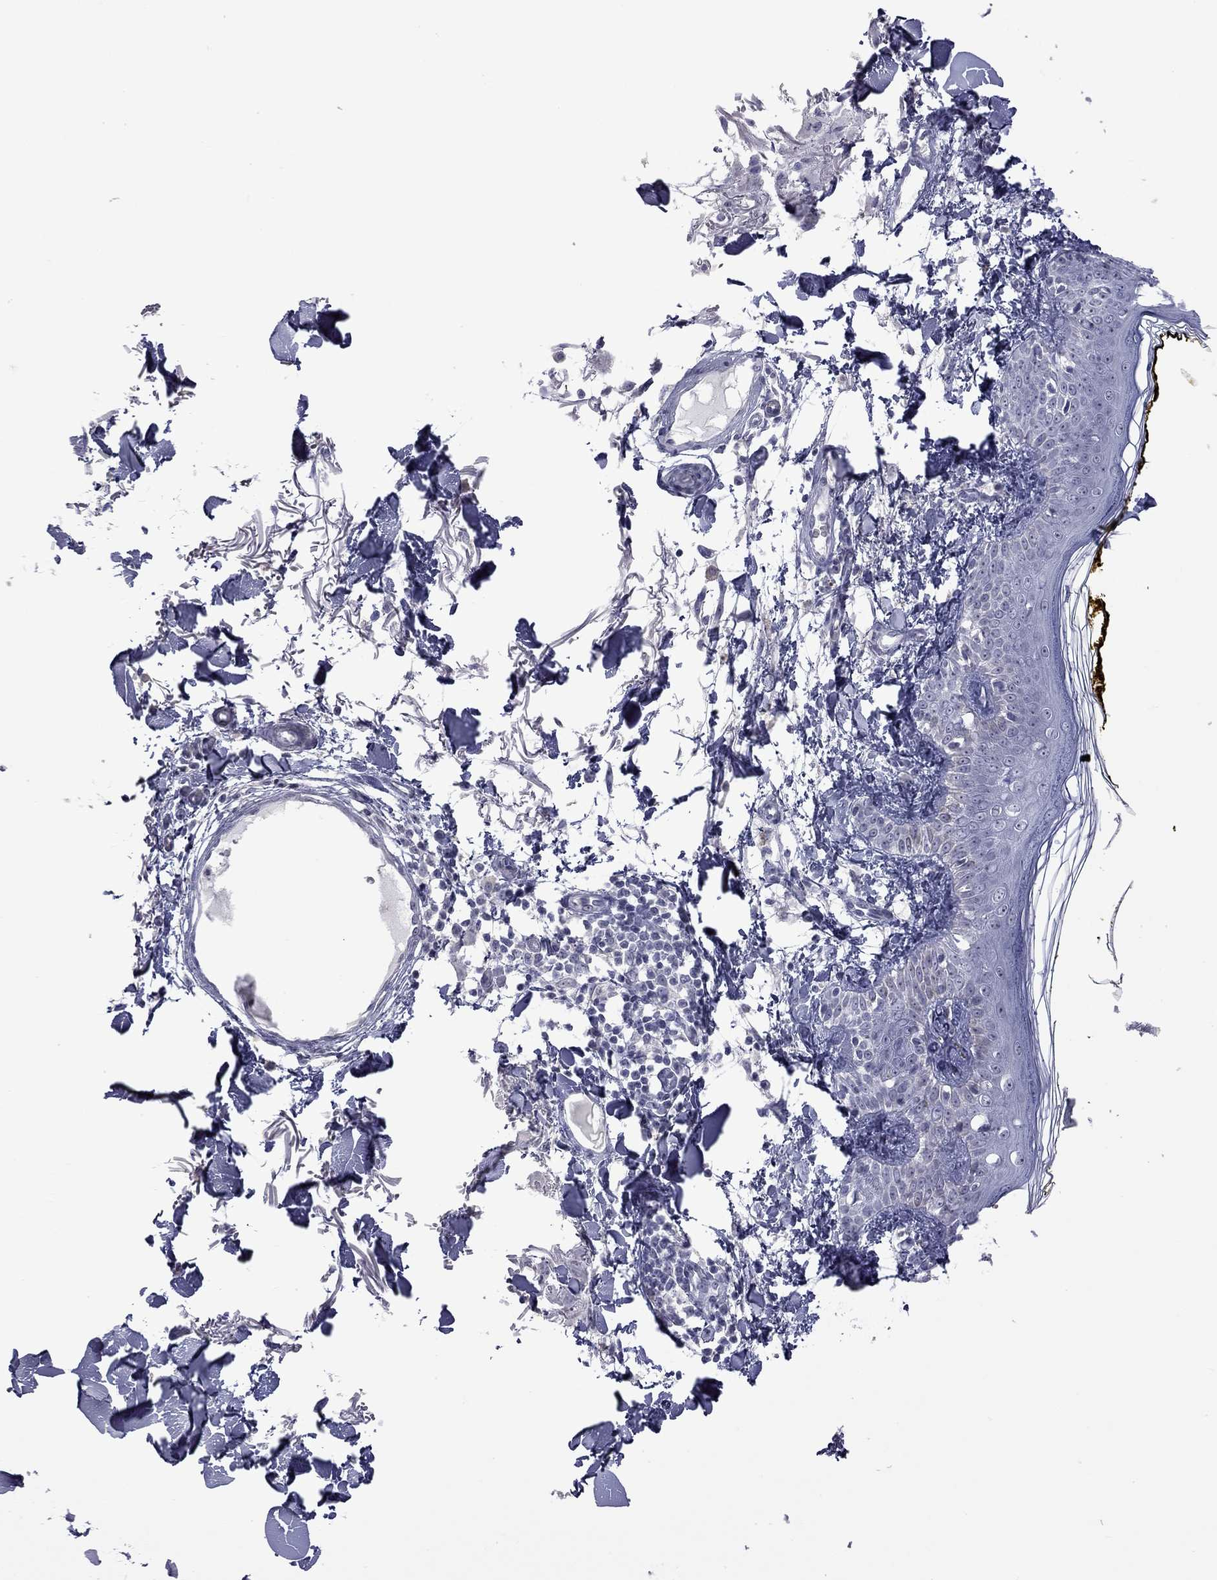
{"staining": {"intensity": "negative", "quantity": "none", "location": "none"}, "tissue": "skin", "cell_type": "Fibroblasts", "image_type": "normal", "snomed": [{"axis": "morphology", "description": "Normal tissue, NOS"}, {"axis": "topography", "description": "Skin"}], "caption": "Immunohistochemistry of unremarkable skin shows no staining in fibroblasts. (DAB (3,3'-diaminobenzidine) IHC visualized using brightfield microscopy, high magnification).", "gene": "GSG1L", "patient": {"sex": "male", "age": 76}}